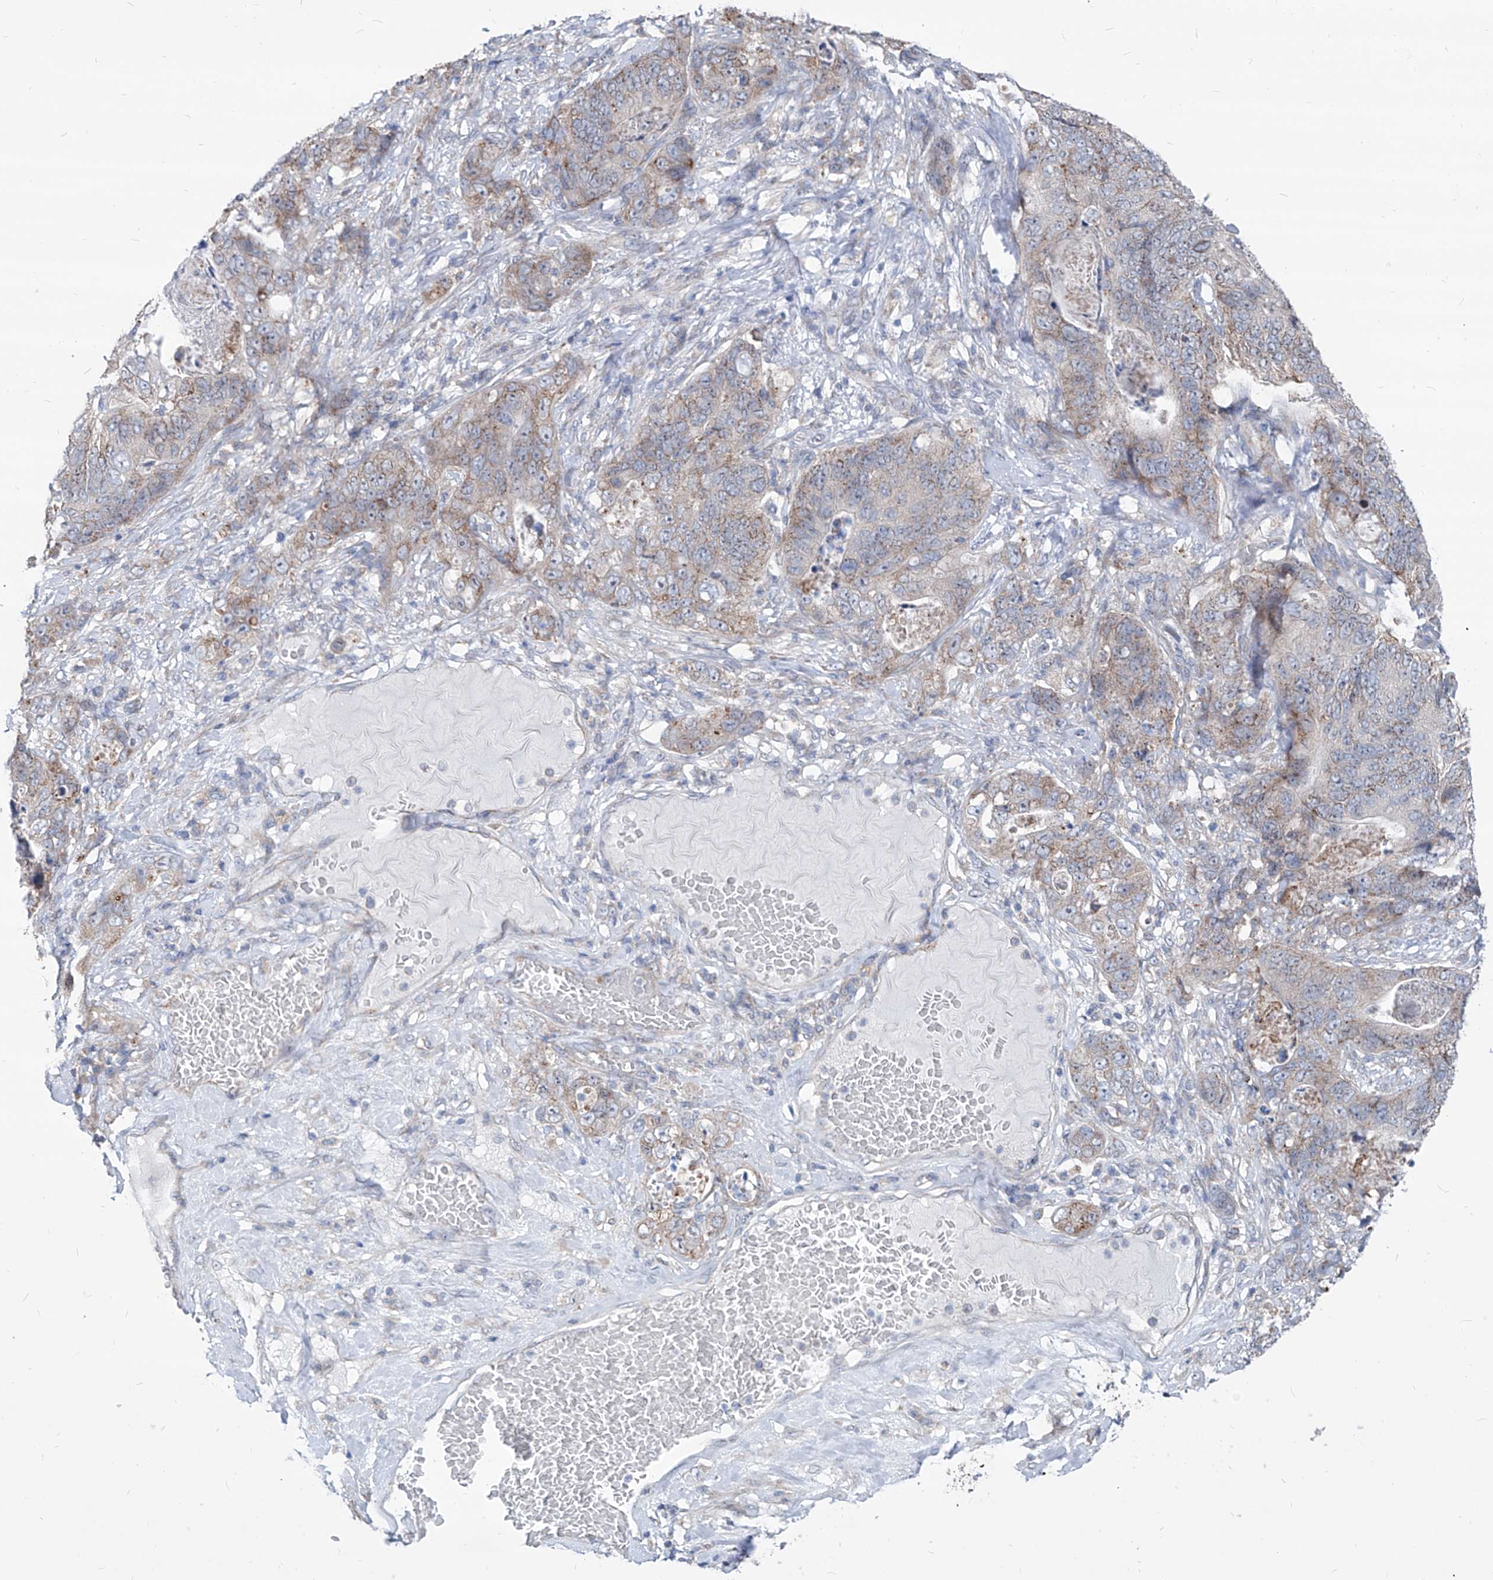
{"staining": {"intensity": "moderate", "quantity": "25%-75%", "location": "cytoplasmic/membranous"}, "tissue": "stomach cancer", "cell_type": "Tumor cells", "image_type": "cancer", "snomed": [{"axis": "morphology", "description": "Normal tissue, NOS"}, {"axis": "morphology", "description": "Adenocarcinoma, NOS"}, {"axis": "topography", "description": "Stomach"}], "caption": "The micrograph demonstrates a brown stain indicating the presence of a protein in the cytoplasmic/membranous of tumor cells in stomach cancer (adenocarcinoma). (IHC, brightfield microscopy, high magnification).", "gene": "AGPS", "patient": {"sex": "female", "age": 89}}